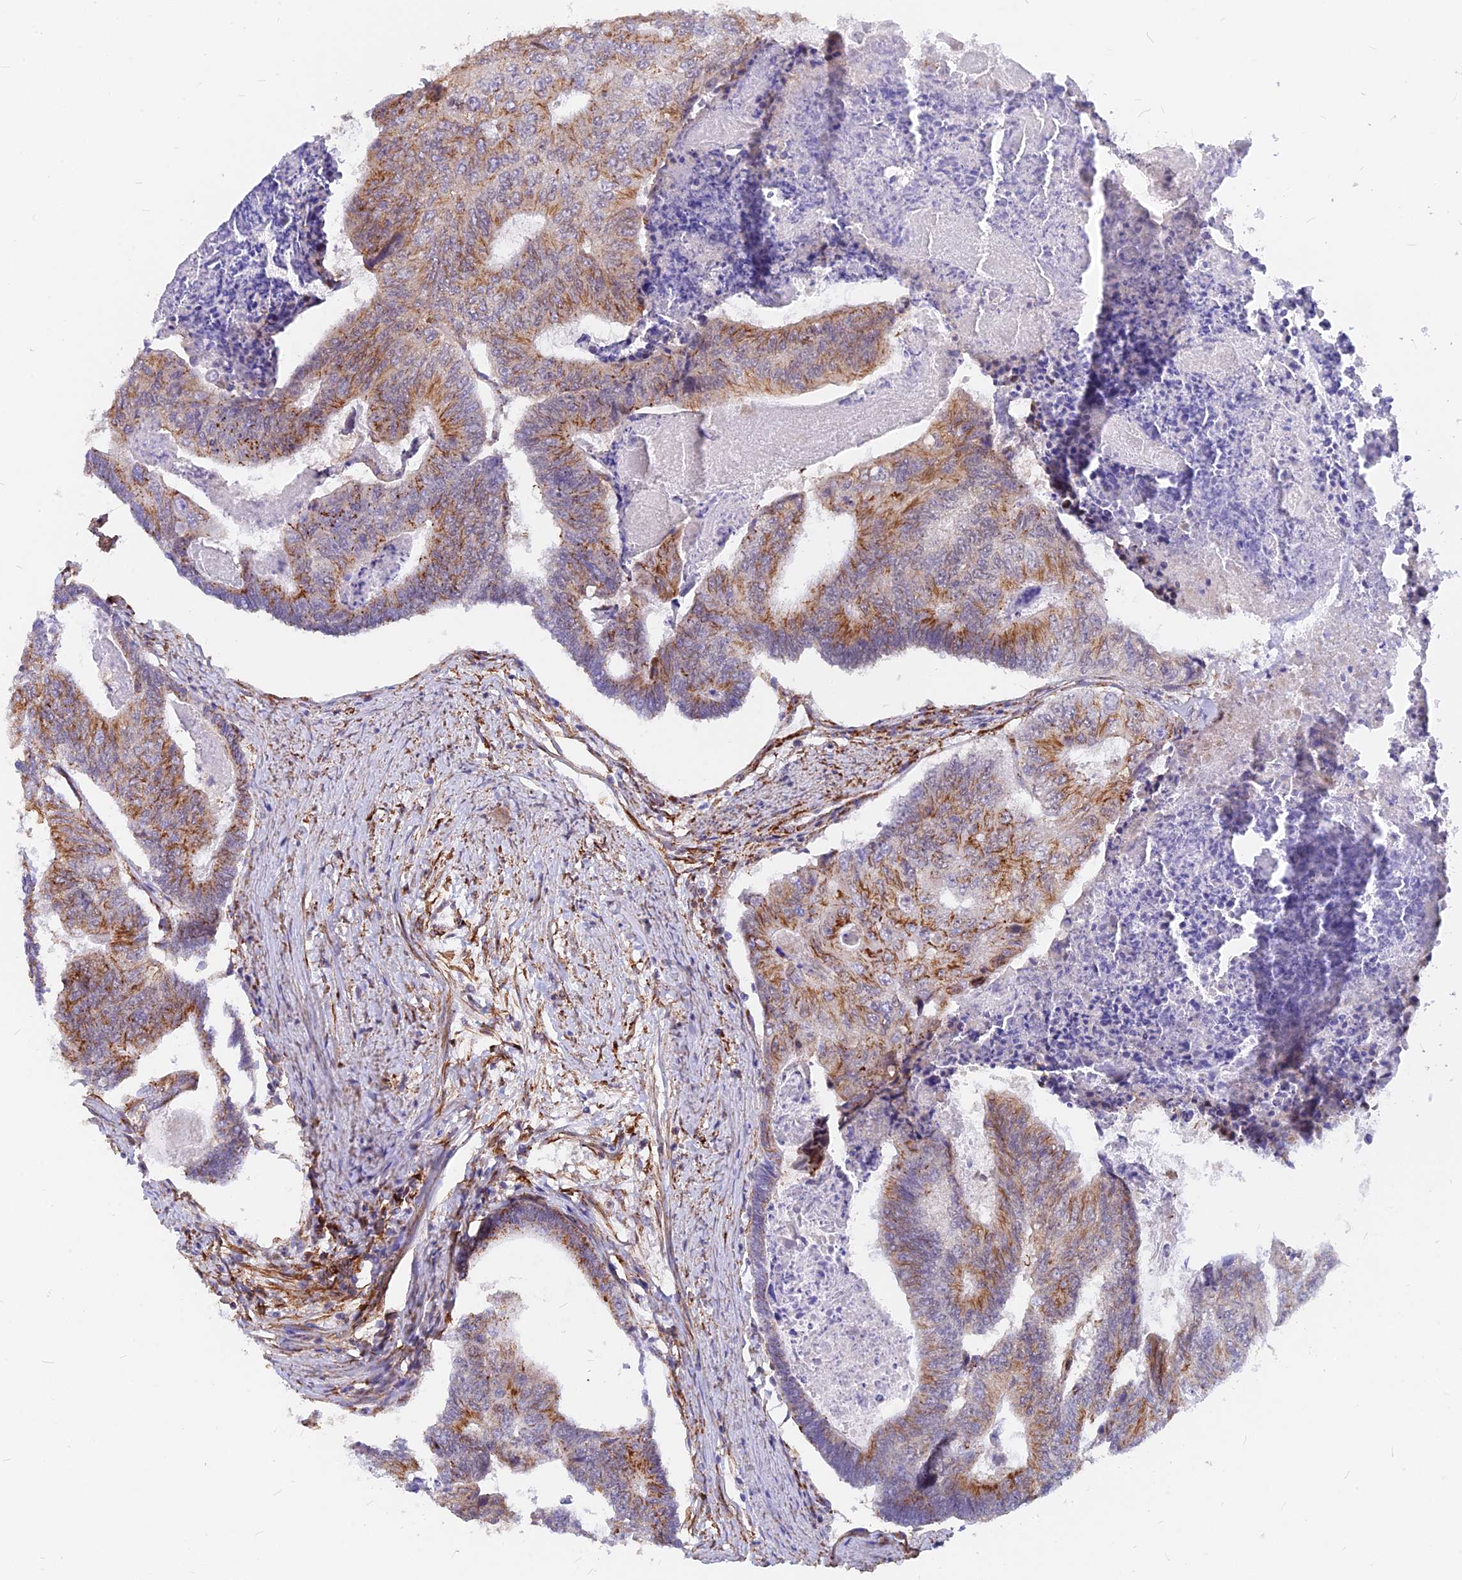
{"staining": {"intensity": "moderate", "quantity": ">75%", "location": "cytoplasmic/membranous"}, "tissue": "colorectal cancer", "cell_type": "Tumor cells", "image_type": "cancer", "snomed": [{"axis": "morphology", "description": "Adenocarcinoma, NOS"}, {"axis": "topography", "description": "Colon"}], "caption": "A brown stain shows moderate cytoplasmic/membranous expression of a protein in human adenocarcinoma (colorectal) tumor cells.", "gene": "VSTM2L", "patient": {"sex": "female", "age": 67}}